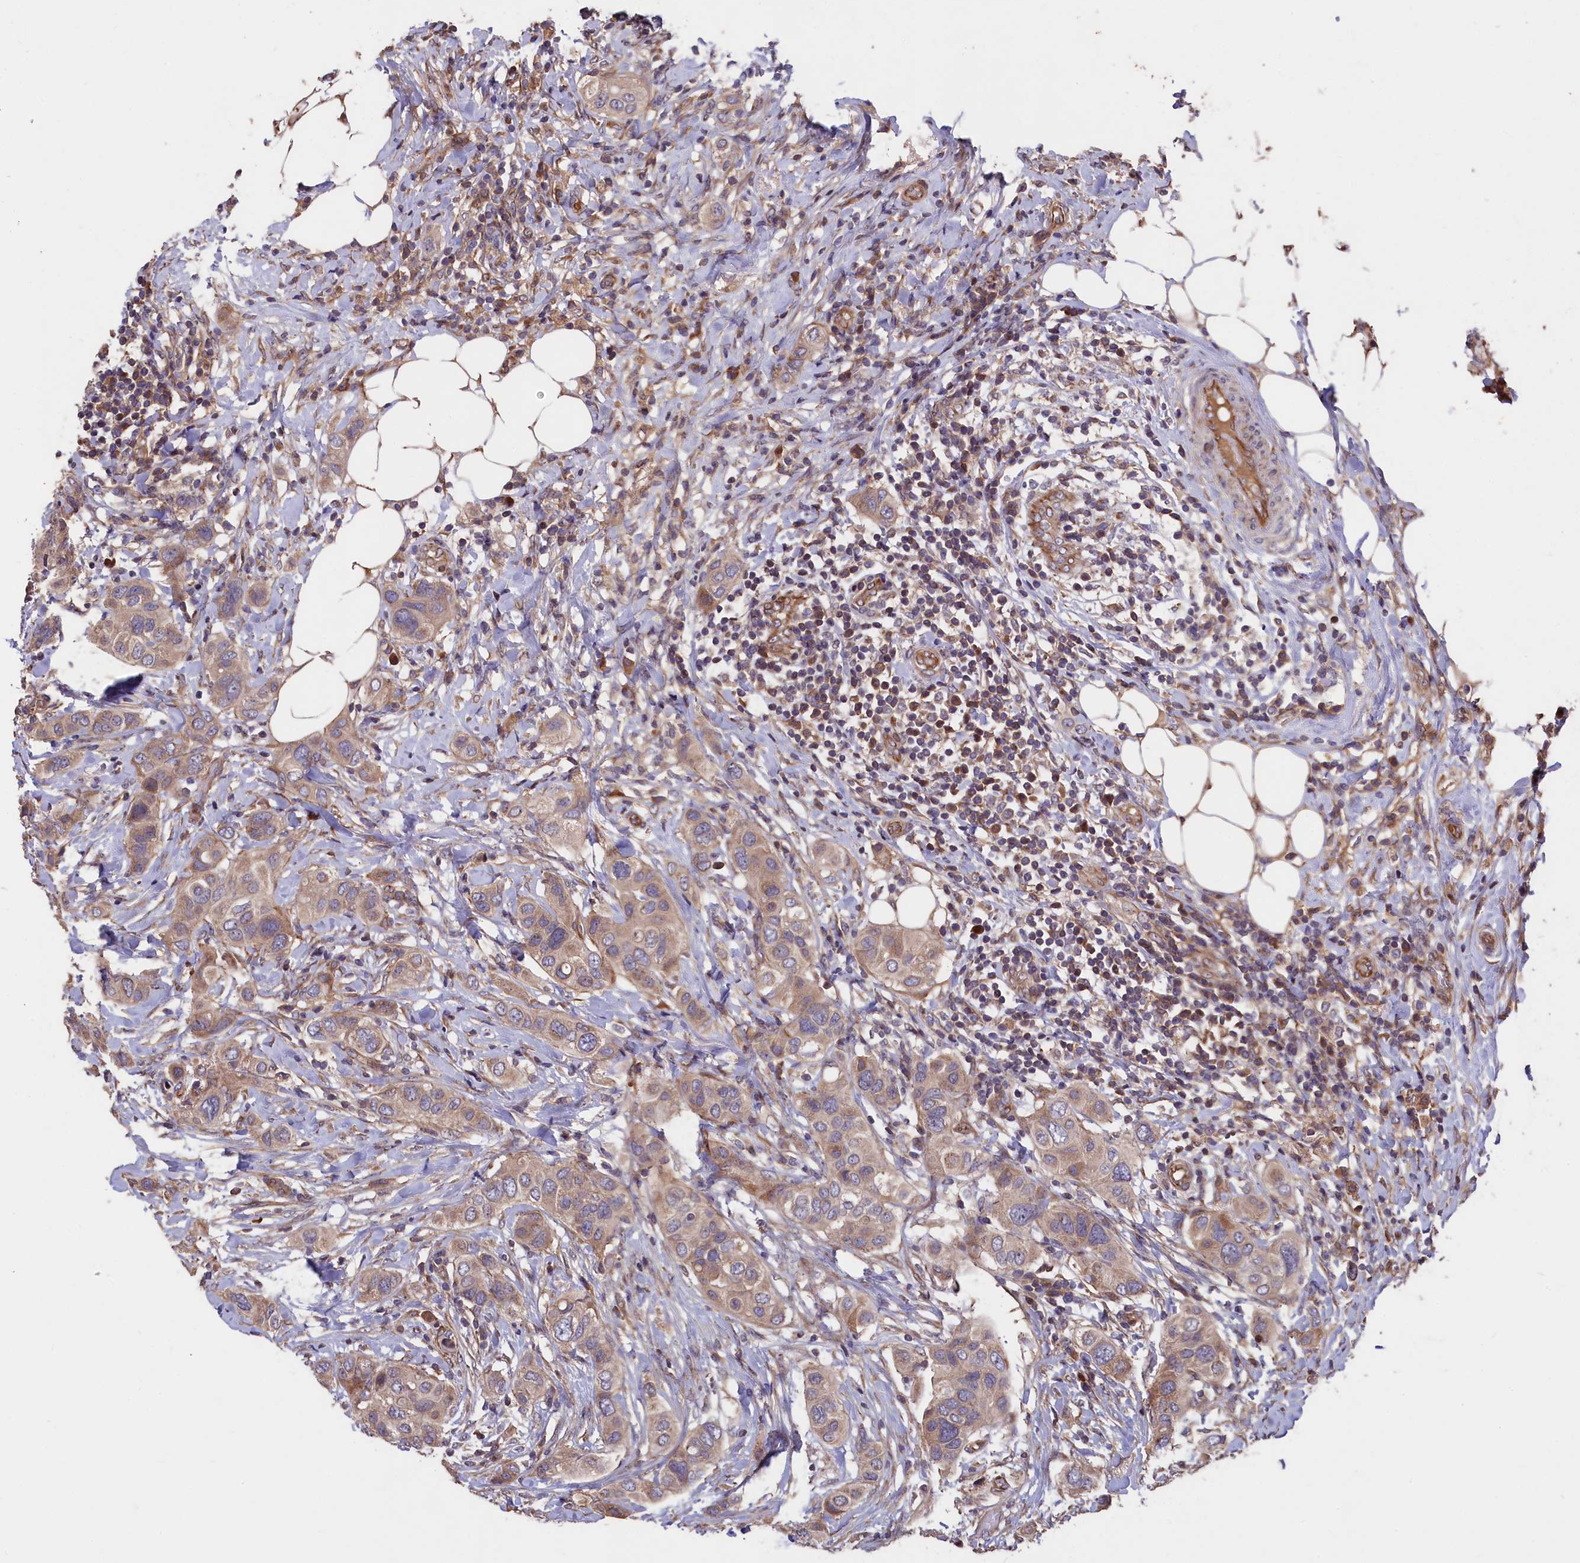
{"staining": {"intensity": "weak", "quantity": ">75%", "location": "cytoplasmic/membranous"}, "tissue": "breast cancer", "cell_type": "Tumor cells", "image_type": "cancer", "snomed": [{"axis": "morphology", "description": "Lobular carcinoma"}, {"axis": "topography", "description": "Breast"}], "caption": "A brown stain highlights weak cytoplasmic/membranous staining of a protein in human breast lobular carcinoma tumor cells.", "gene": "GREB1L", "patient": {"sex": "female", "age": 51}}